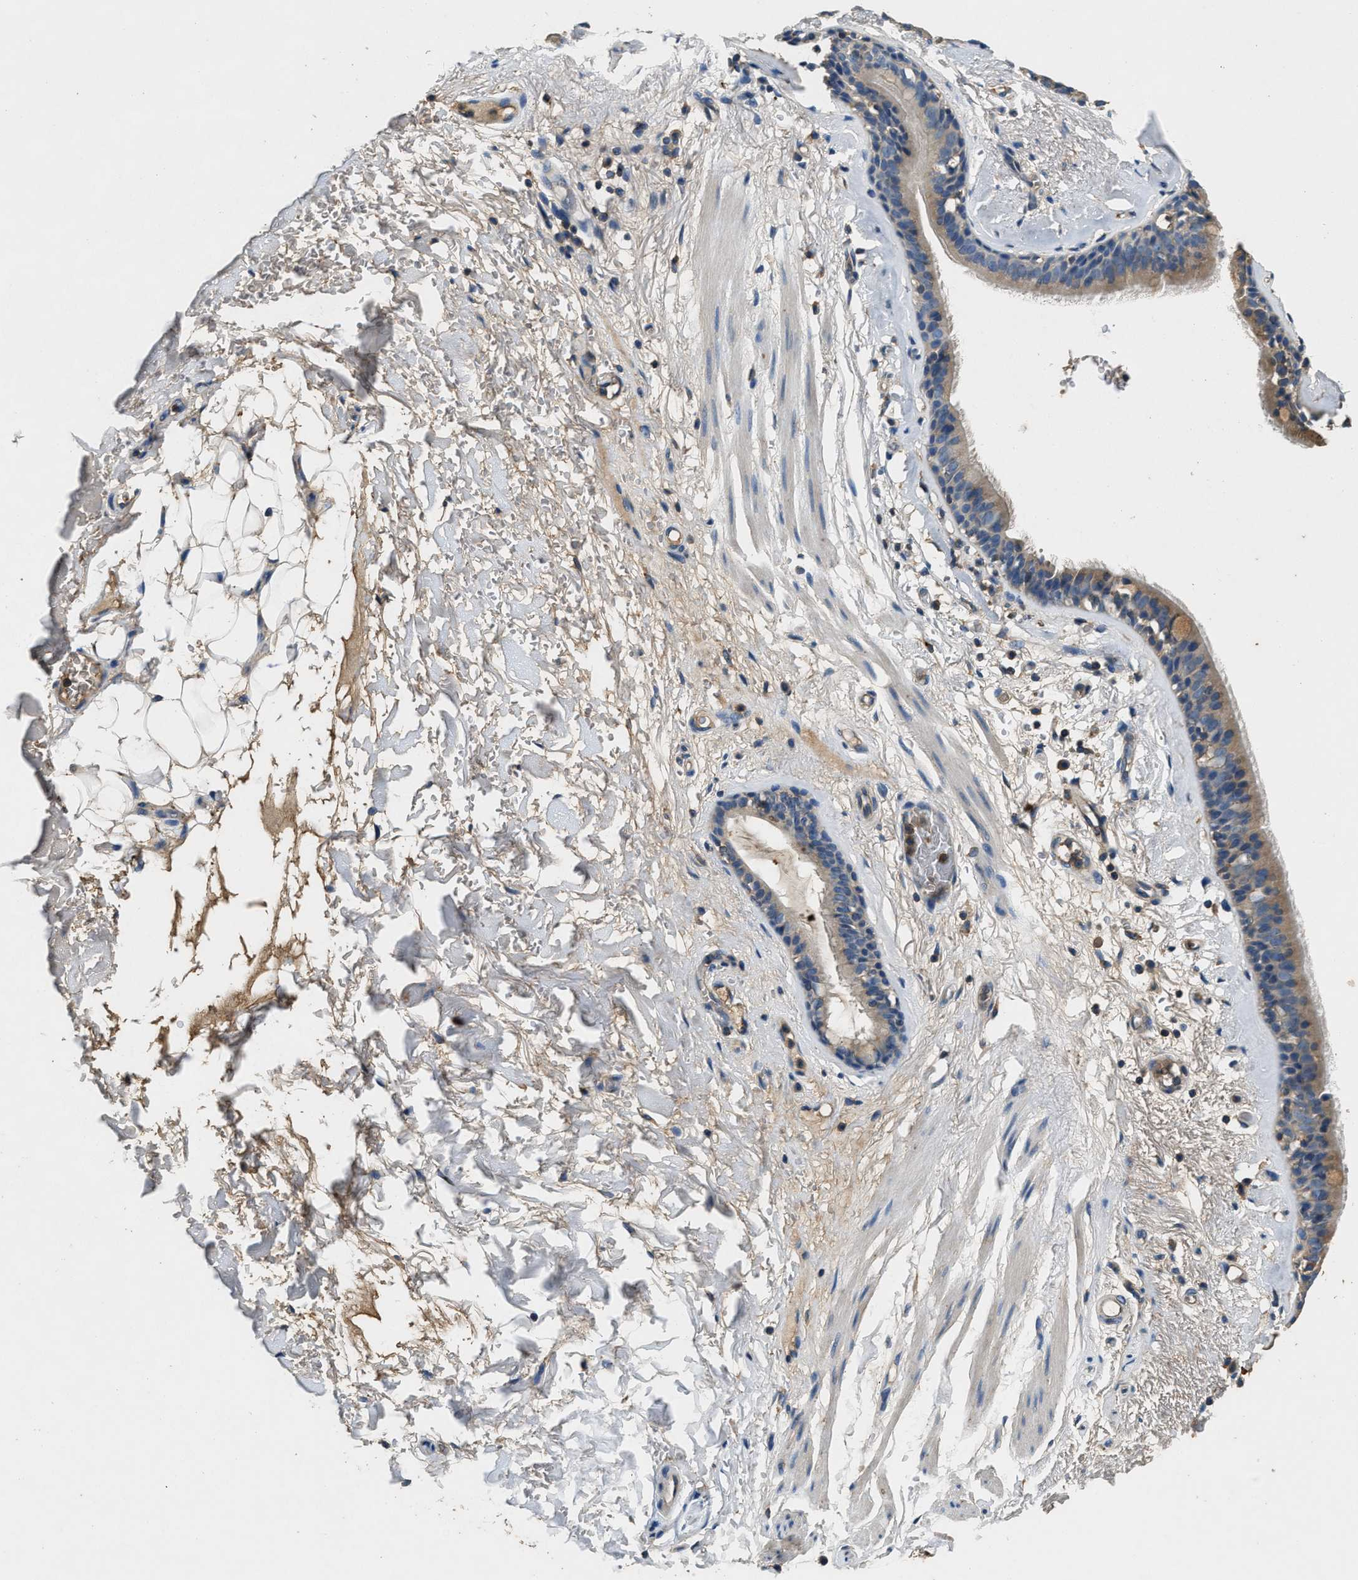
{"staining": {"intensity": "weak", "quantity": ">75%", "location": "cytoplasmic/membranous"}, "tissue": "bronchus", "cell_type": "Respiratory epithelial cells", "image_type": "normal", "snomed": [{"axis": "morphology", "description": "Normal tissue, NOS"}, {"axis": "topography", "description": "Cartilage tissue"}], "caption": "Unremarkable bronchus shows weak cytoplasmic/membranous positivity in about >75% of respiratory epithelial cells, visualized by immunohistochemistry.", "gene": "BLOC1S1", "patient": {"sex": "female", "age": 63}}